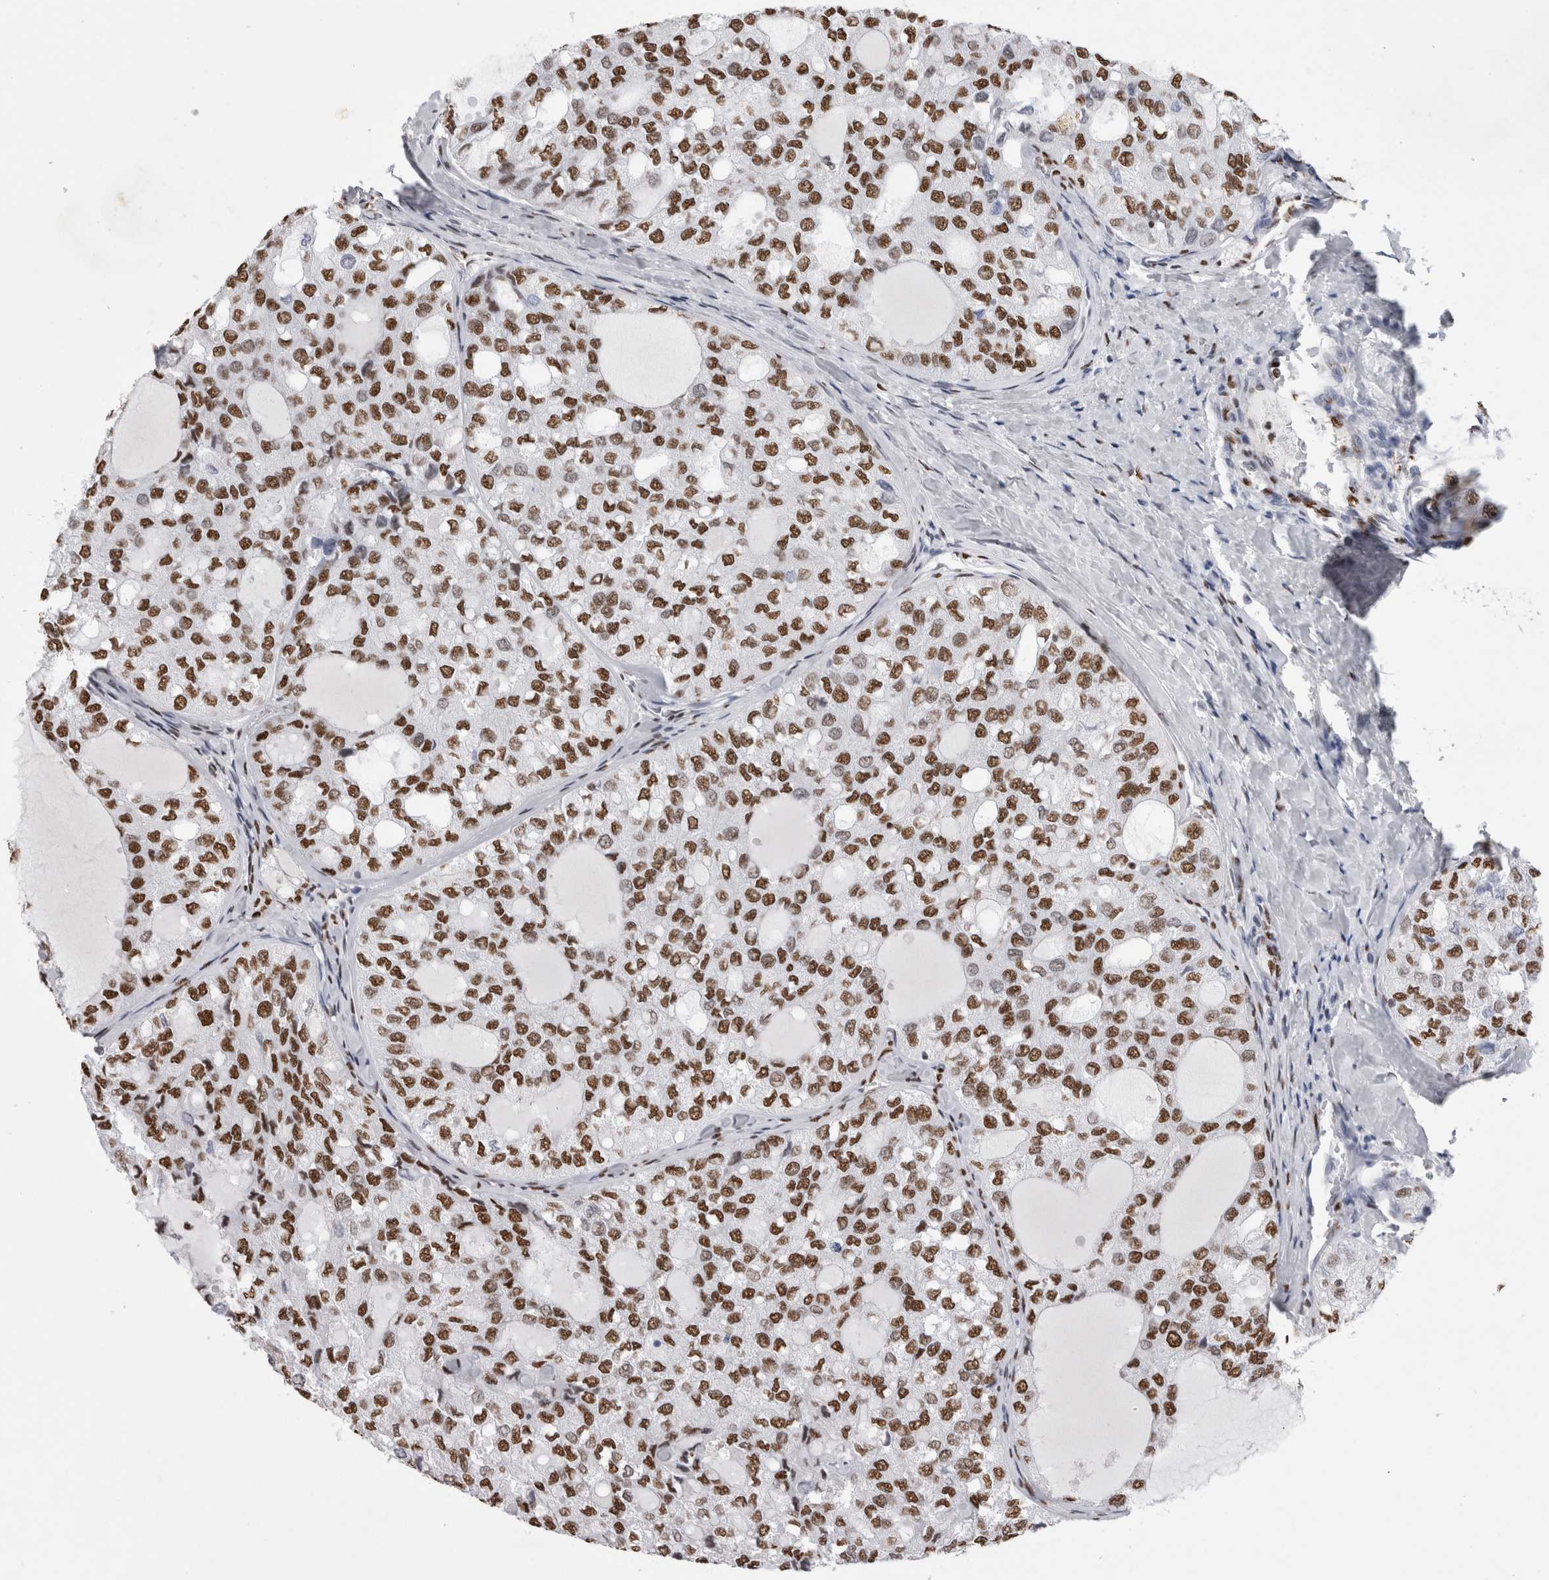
{"staining": {"intensity": "strong", "quantity": ">75%", "location": "nuclear"}, "tissue": "thyroid cancer", "cell_type": "Tumor cells", "image_type": "cancer", "snomed": [{"axis": "morphology", "description": "Follicular adenoma carcinoma, NOS"}, {"axis": "topography", "description": "Thyroid gland"}], "caption": "Thyroid follicular adenoma carcinoma tissue shows strong nuclear positivity in about >75% of tumor cells, visualized by immunohistochemistry. (IHC, brightfield microscopy, high magnification).", "gene": "ALPK3", "patient": {"sex": "male", "age": 75}}